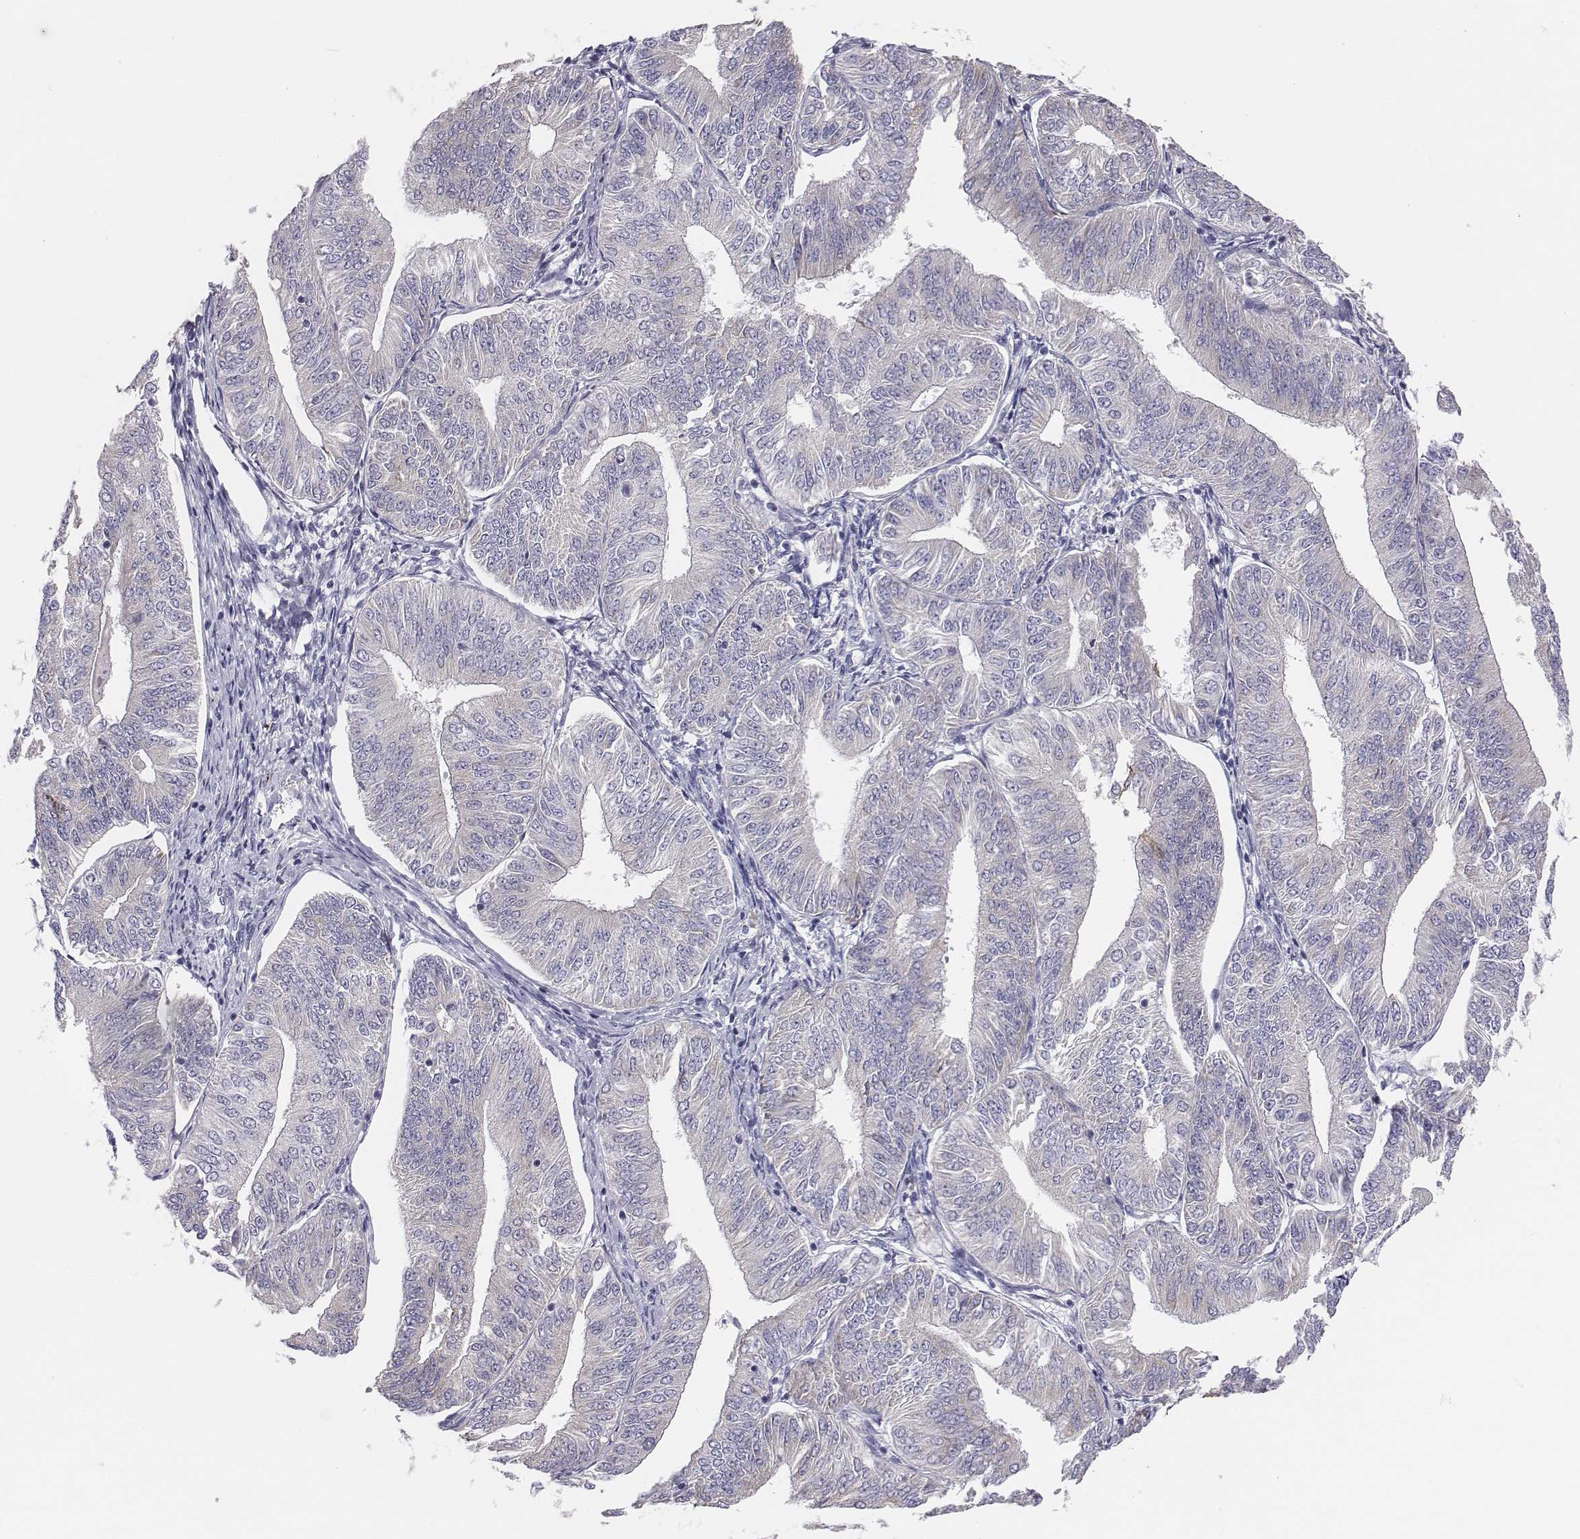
{"staining": {"intensity": "negative", "quantity": "none", "location": "none"}, "tissue": "endometrial cancer", "cell_type": "Tumor cells", "image_type": "cancer", "snomed": [{"axis": "morphology", "description": "Adenocarcinoma, NOS"}, {"axis": "topography", "description": "Endometrium"}], "caption": "Immunohistochemical staining of endometrial adenocarcinoma displays no significant staining in tumor cells.", "gene": "CHST14", "patient": {"sex": "female", "age": 58}}